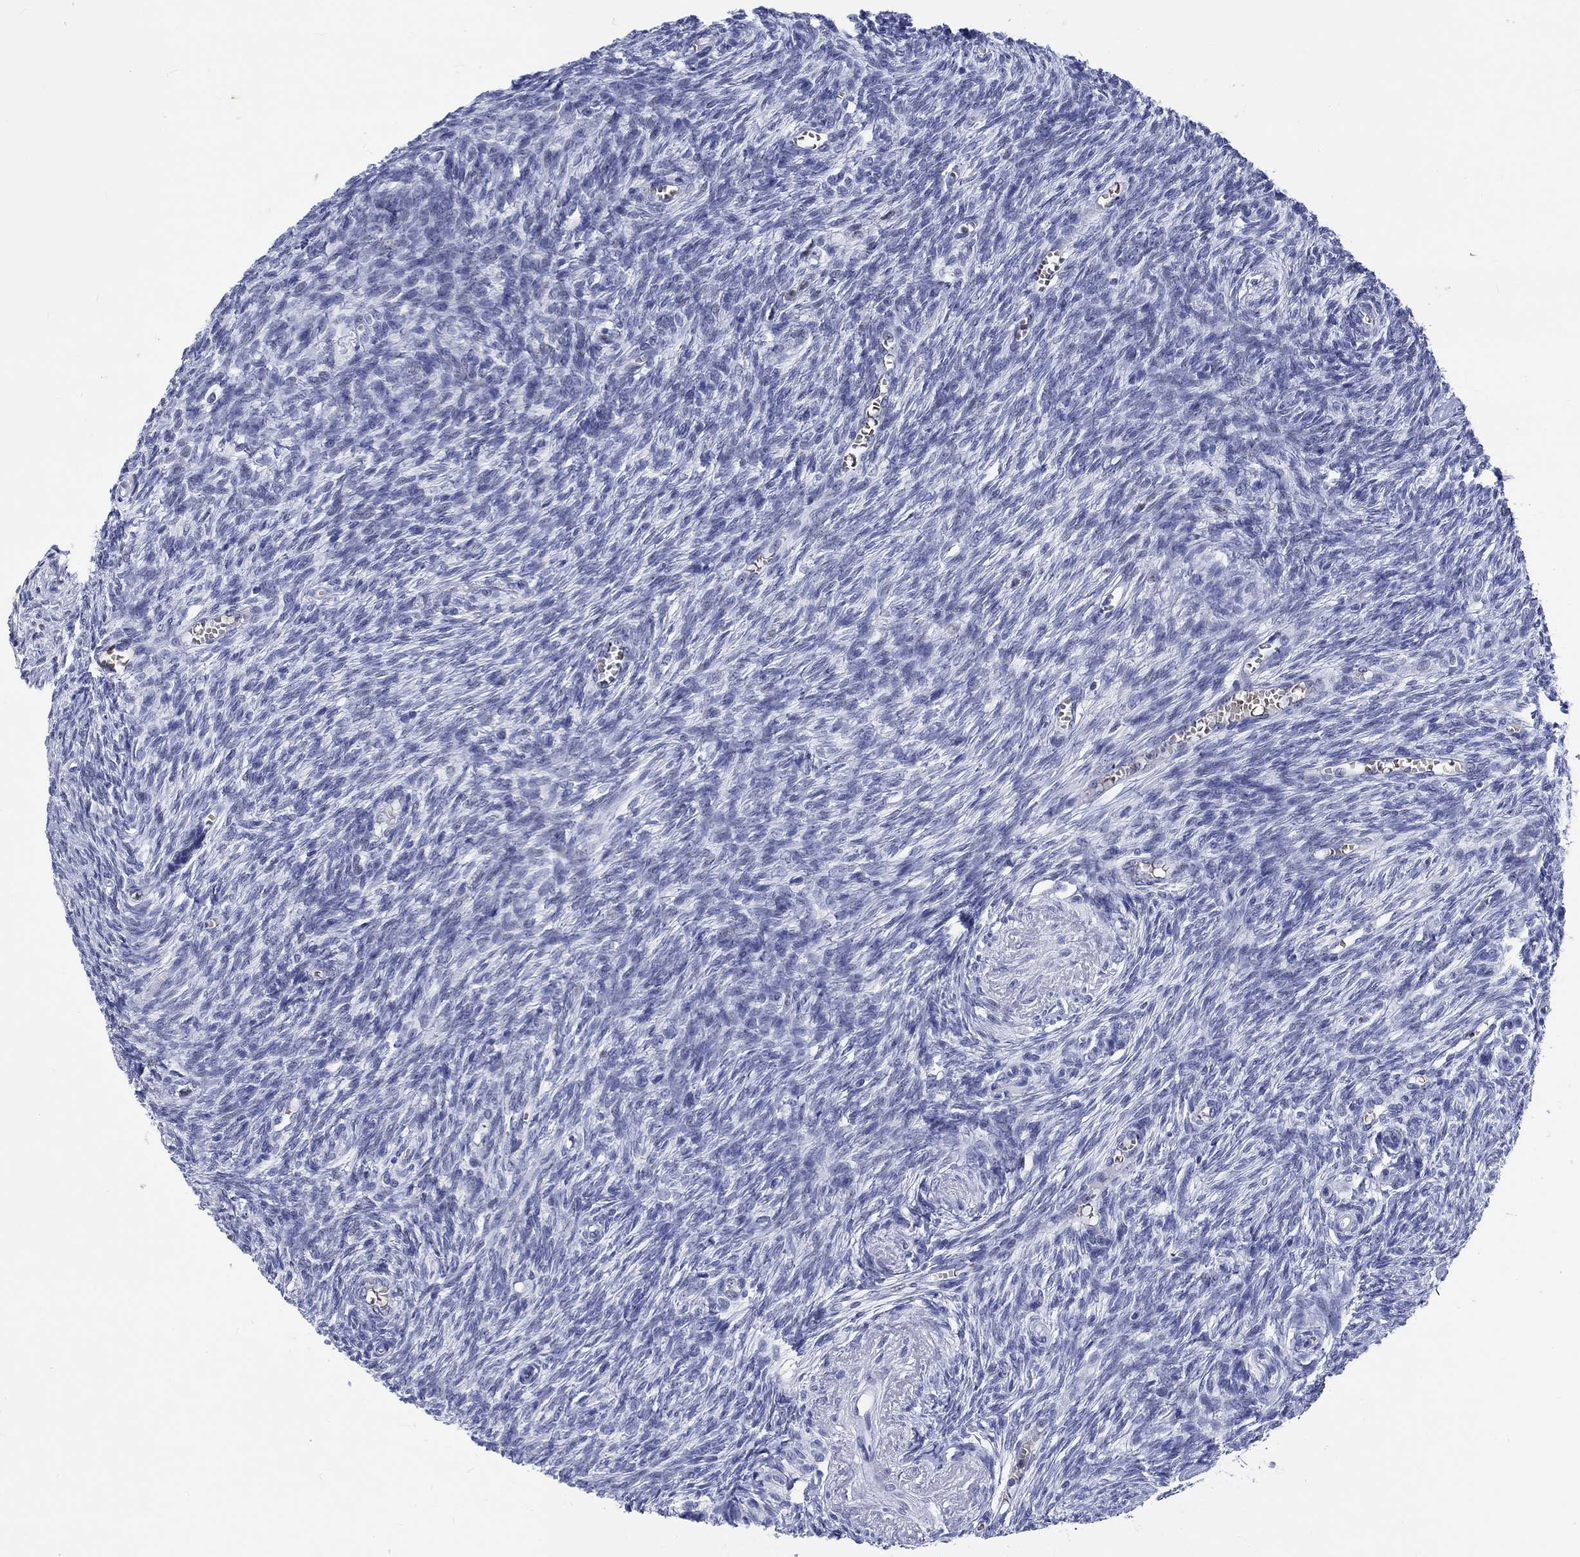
{"staining": {"intensity": "negative", "quantity": "none", "location": "none"}, "tissue": "ovary", "cell_type": "Ovarian stroma cells", "image_type": "normal", "snomed": [{"axis": "morphology", "description": "Normal tissue, NOS"}, {"axis": "topography", "description": "Ovary"}], "caption": "Protein analysis of normal ovary reveals no significant staining in ovarian stroma cells.", "gene": "ZNF446", "patient": {"sex": "female", "age": 43}}